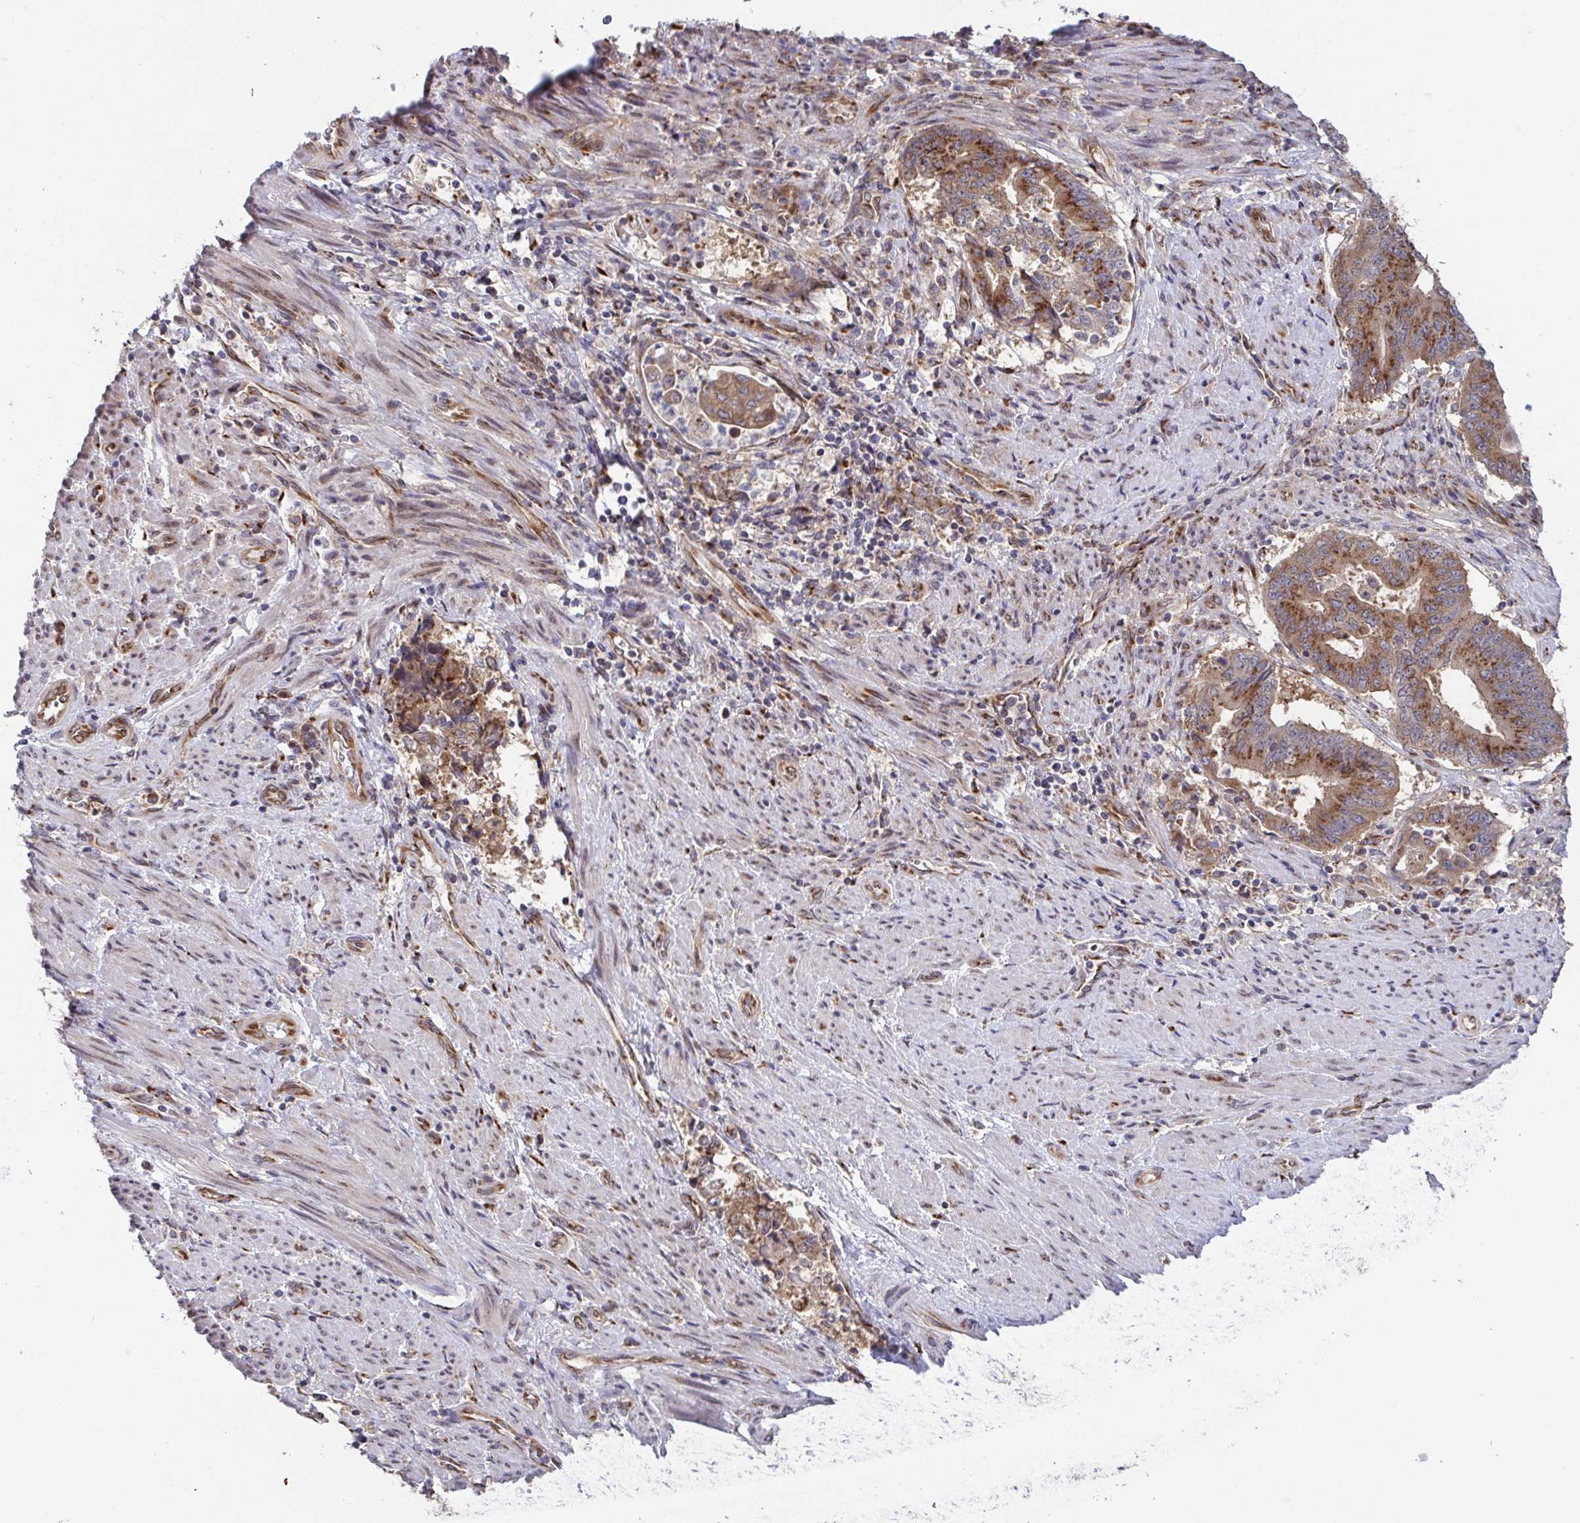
{"staining": {"intensity": "moderate", "quantity": ">75%", "location": "cytoplasmic/membranous"}, "tissue": "endometrial cancer", "cell_type": "Tumor cells", "image_type": "cancer", "snomed": [{"axis": "morphology", "description": "Adenocarcinoma, NOS"}, {"axis": "topography", "description": "Endometrium"}], "caption": "An image of human adenocarcinoma (endometrial) stained for a protein demonstrates moderate cytoplasmic/membranous brown staining in tumor cells.", "gene": "ATP5MJ", "patient": {"sex": "female", "age": 65}}